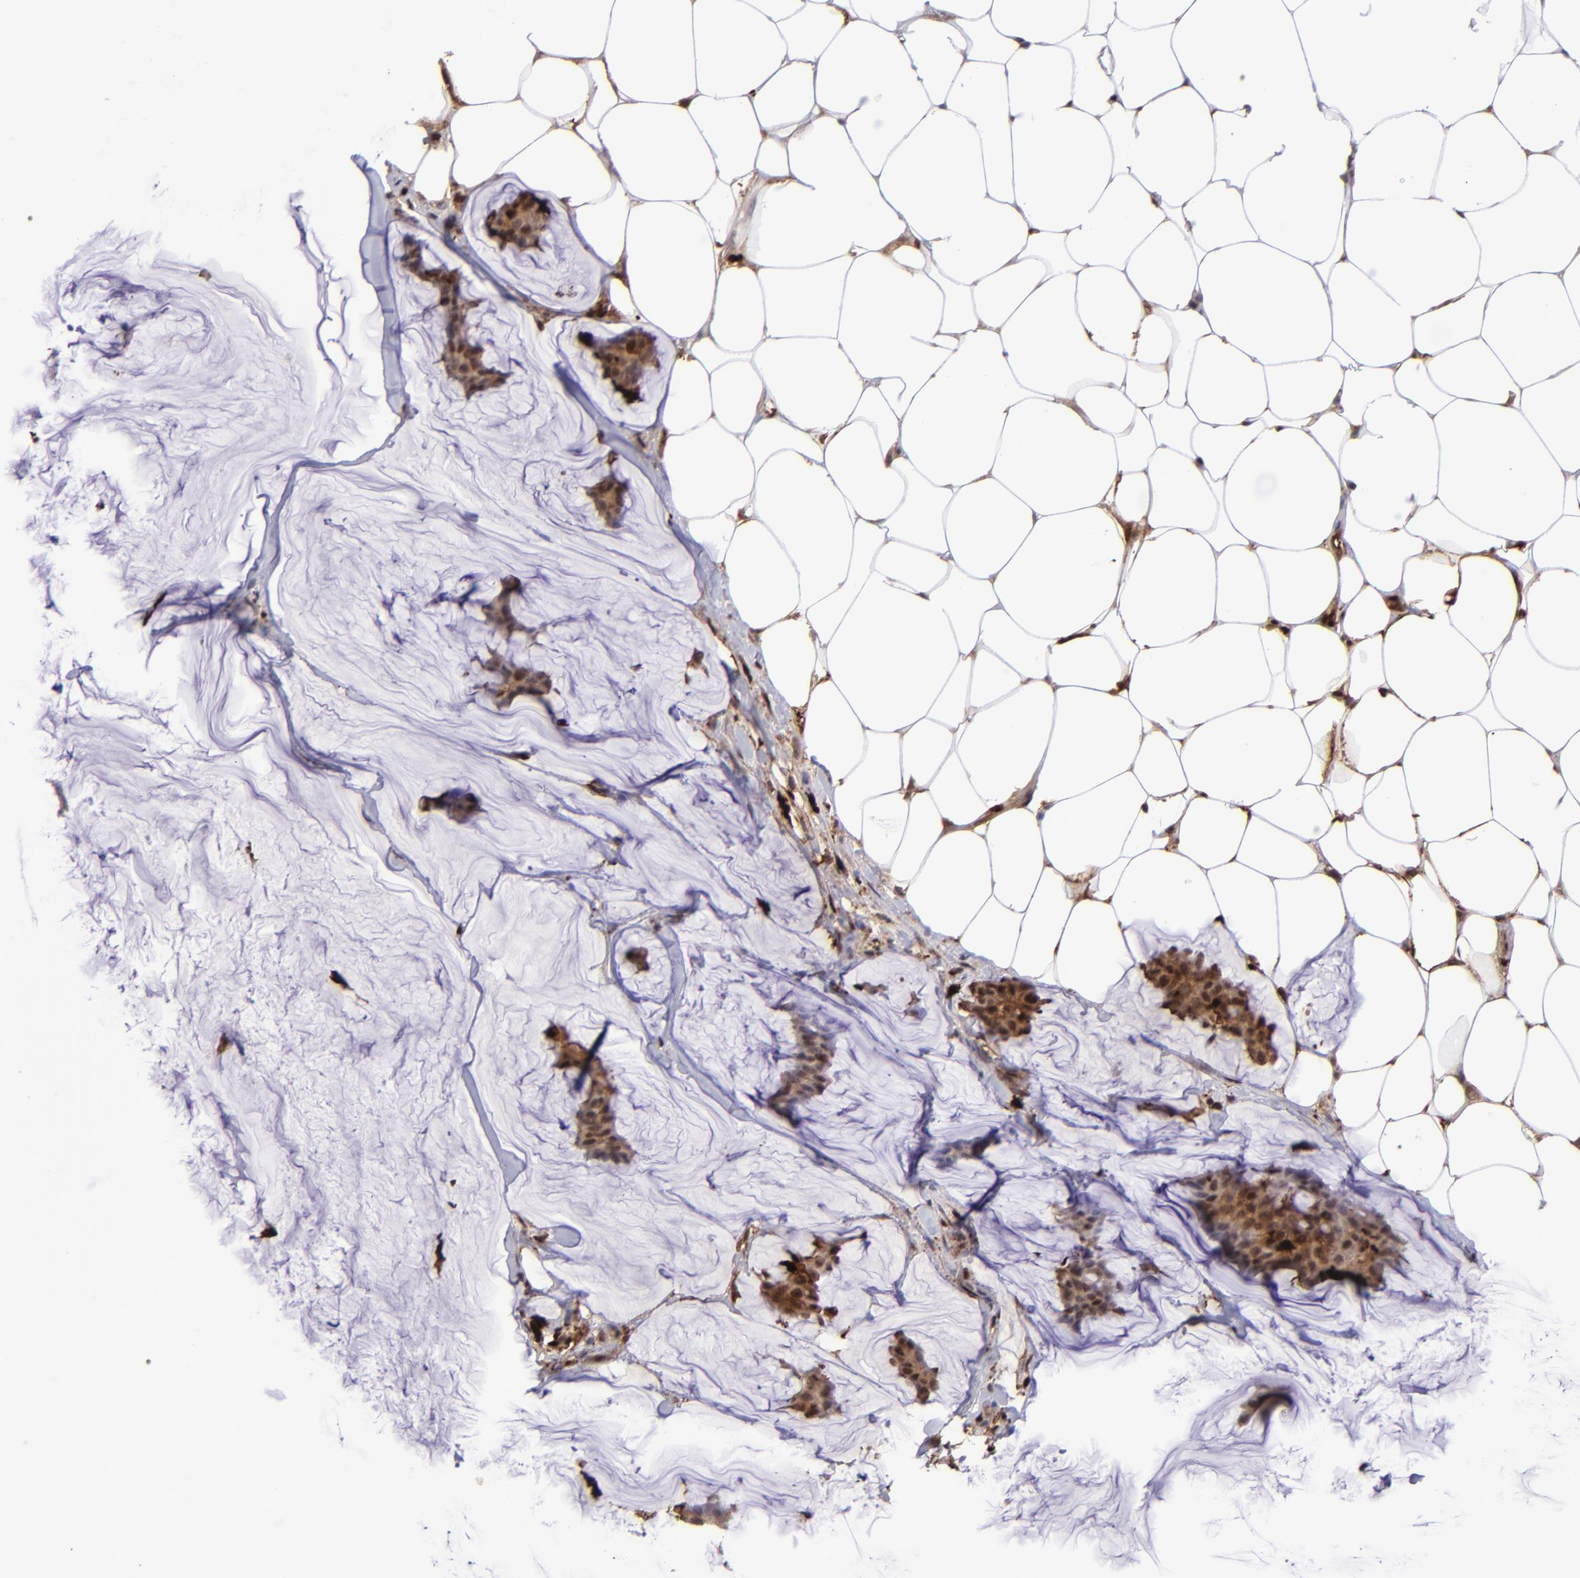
{"staining": {"intensity": "strong", "quantity": "<25%", "location": "cytoplasmic/membranous,nuclear"}, "tissue": "breast cancer", "cell_type": "Tumor cells", "image_type": "cancer", "snomed": [{"axis": "morphology", "description": "Duct carcinoma"}, {"axis": "topography", "description": "Breast"}], "caption": "Immunohistochemical staining of human breast infiltrating ductal carcinoma reveals strong cytoplasmic/membranous and nuclear protein staining in approximately <25% of tumor cells. Immunohistochemistry stains the protein of interest in brown and the nuclei are stained blue.", "gene": "TYMP", "patient": {"sex": "female", "age": 93}}